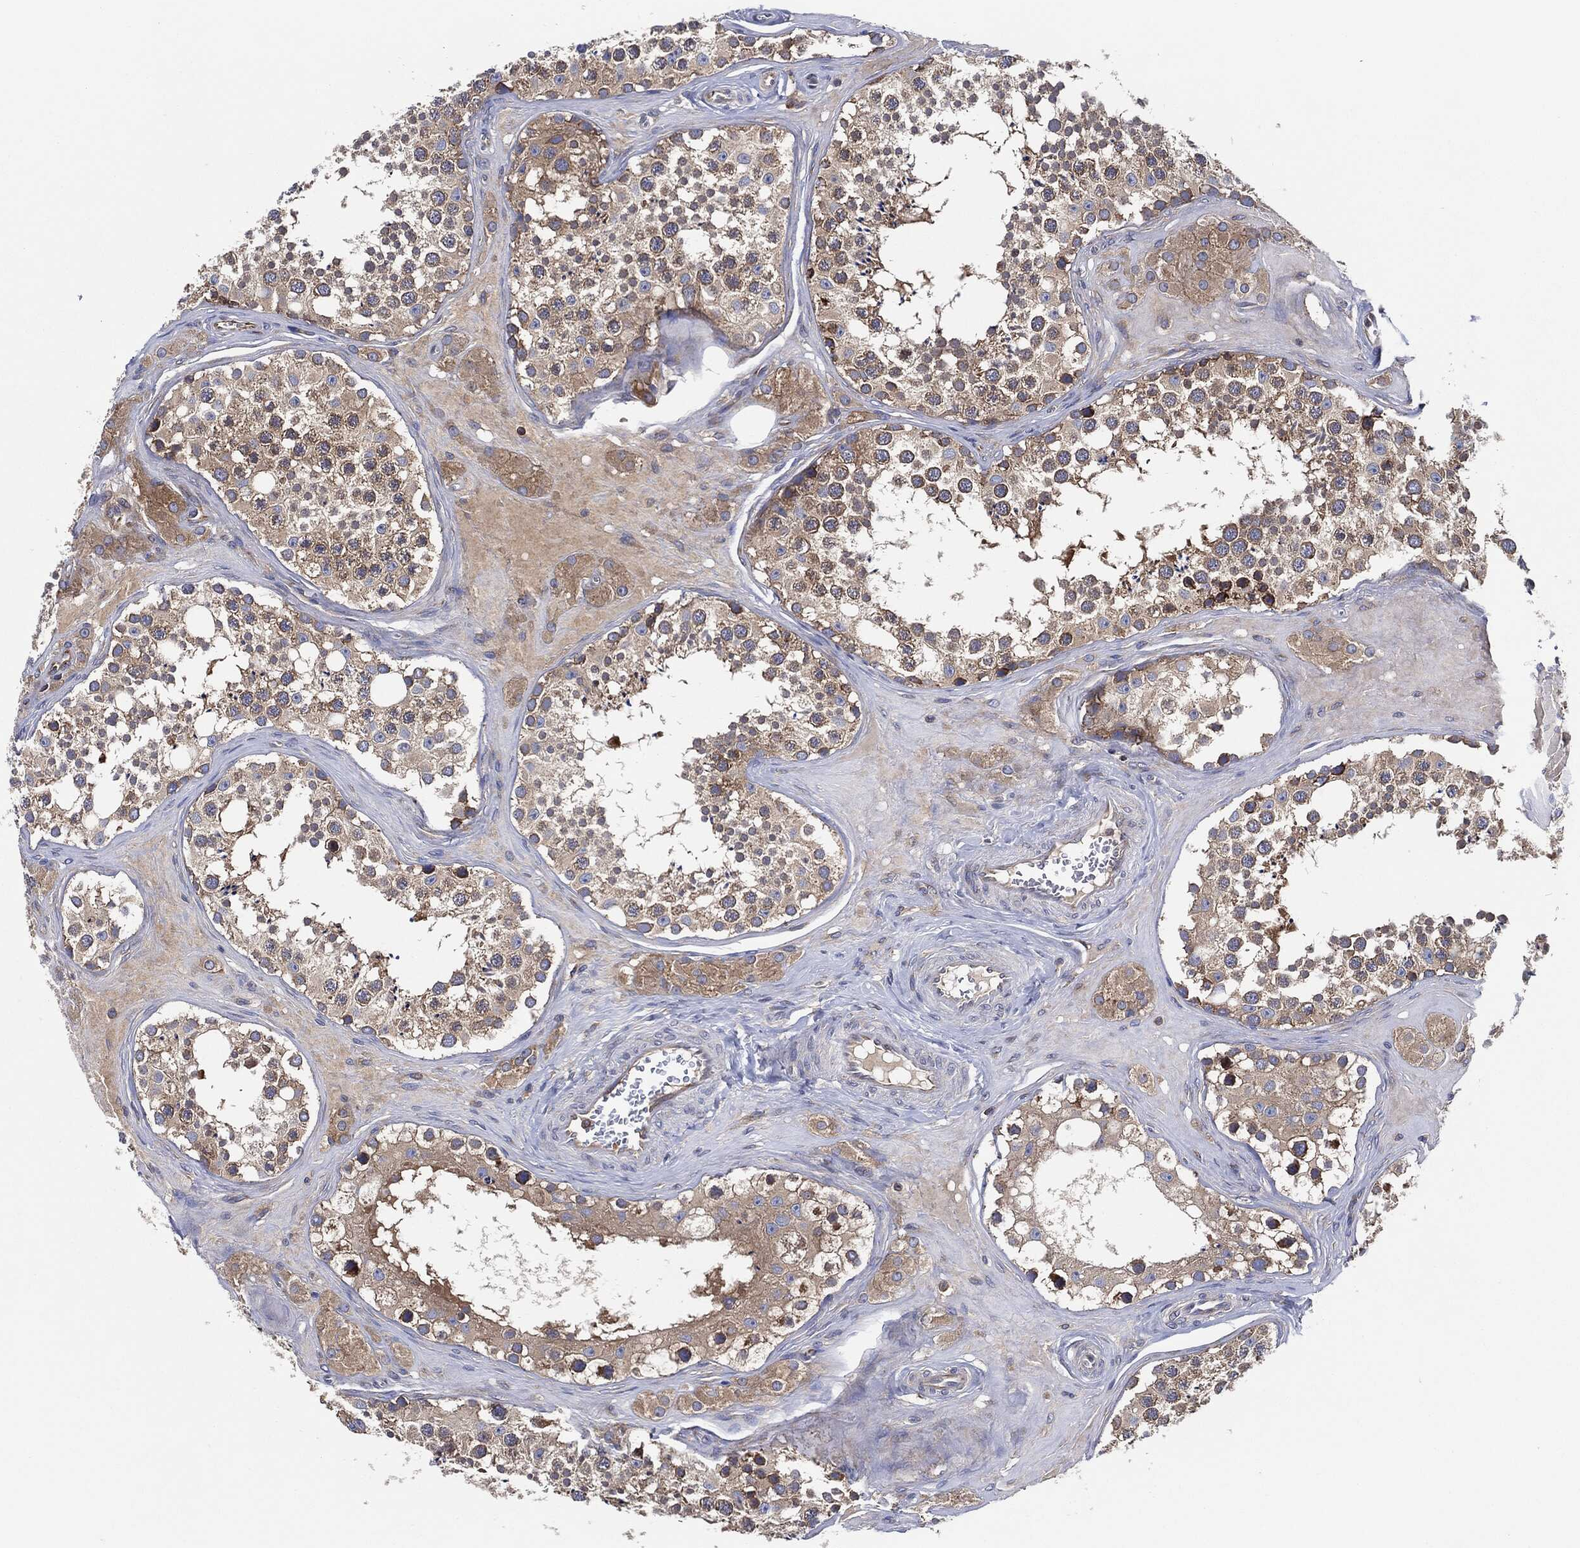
{"staining": {"intensity": "moderate", "quantity": "25%-75%", "location": "cytoplasmic/membranous"}, "tissue": "testis", "cell_type": "Cells in seminiferous ducts", "image_type": "normal", "snomed": [{"axis": "morphology", "description": "Normal tissue, NOS"}, {"axis": "topography", "description": "Testis"}], "caption": "This is a histology image of immunohistochemistry (IHC) staining of unremarkable testis, which shows moderate expression in the cytoplasmic/membranous of cells in seminiferous ducts.", "gene": "EIF2S2", "patient": {"sex": "male", "age": 31}}